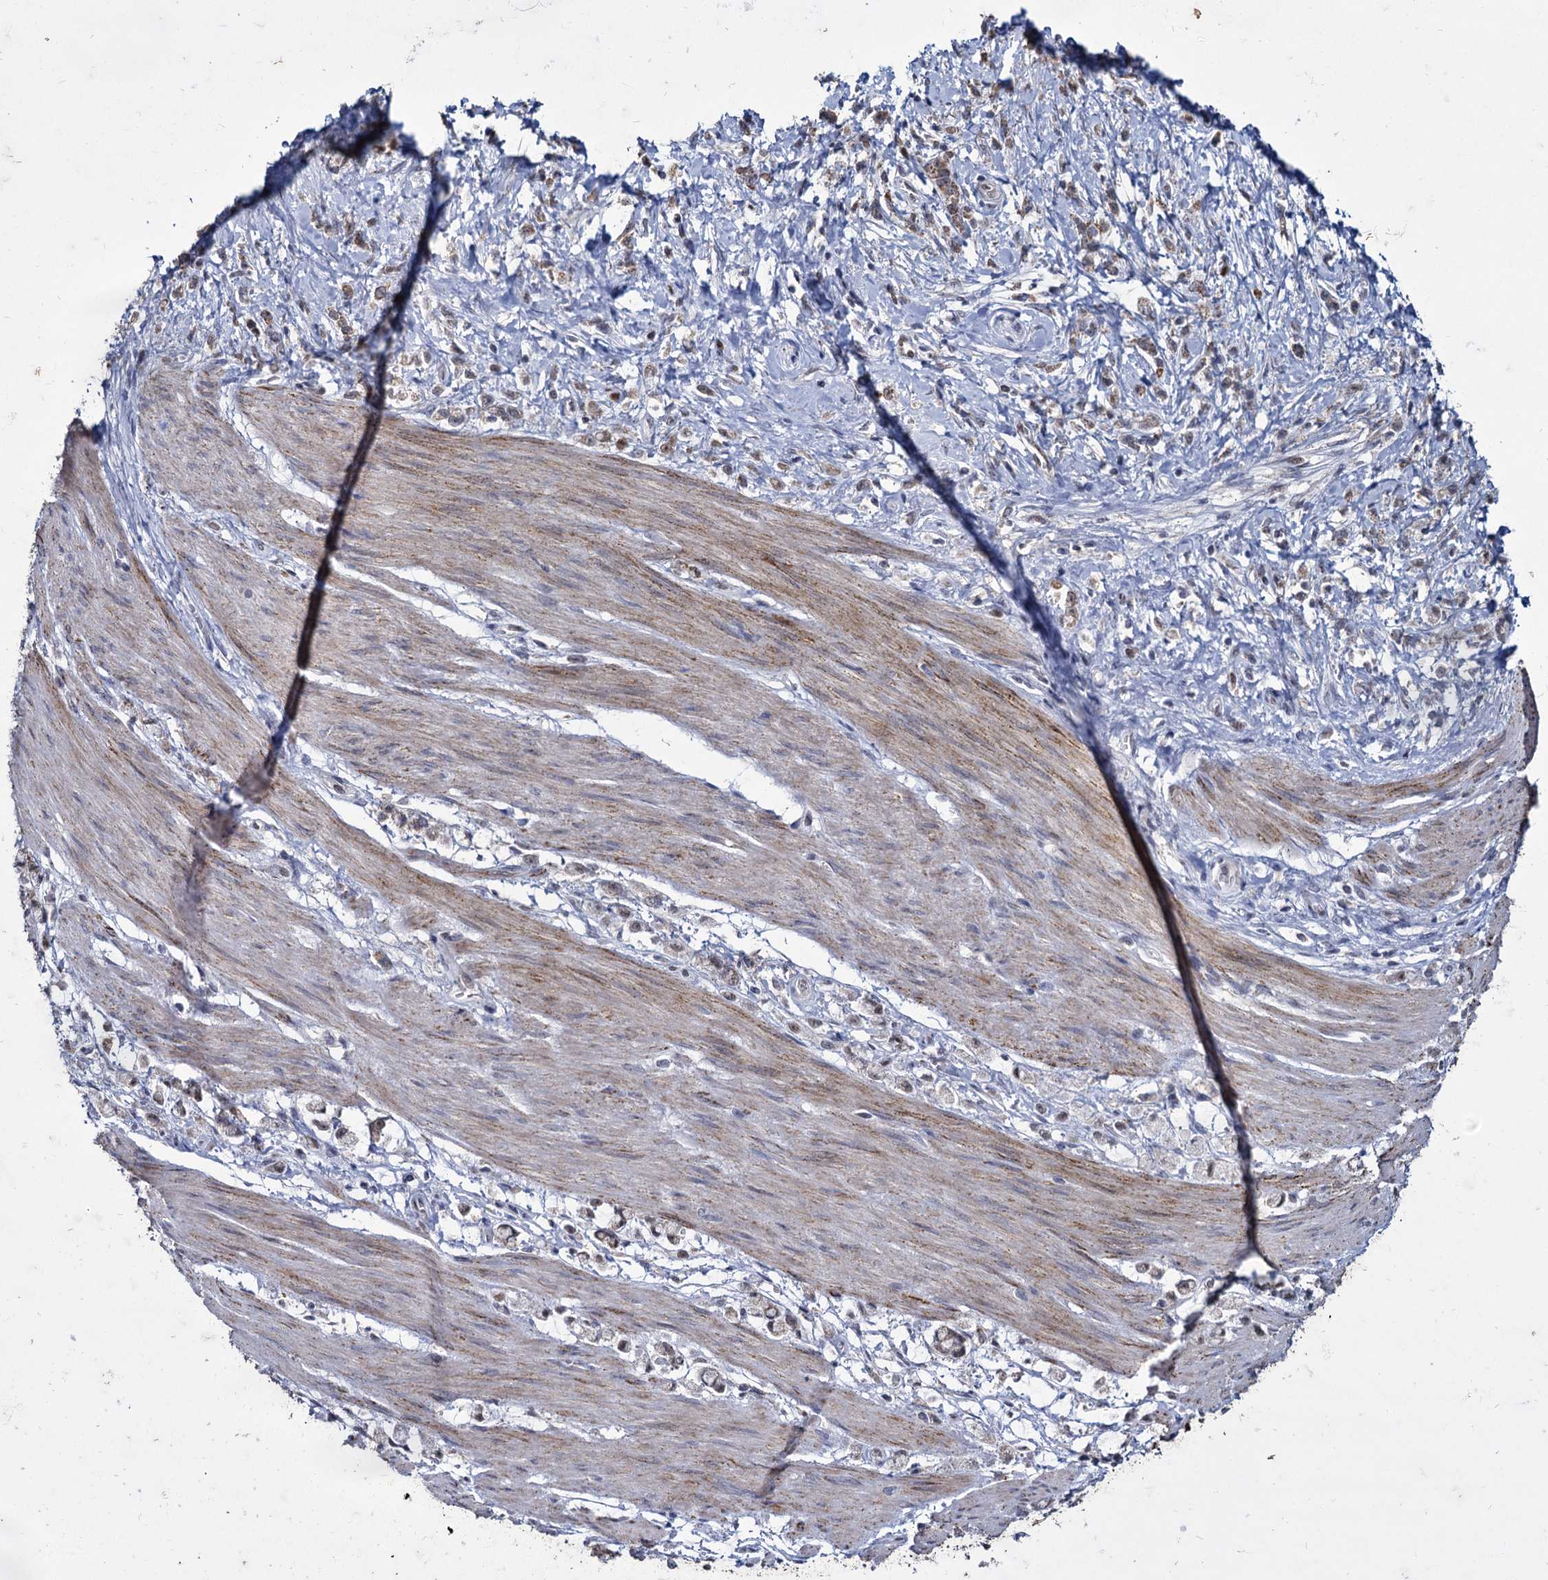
{"staining": {"intensity": "weak", "quantity": ">75%", "location": "cytoplasmic/membranous"}, "tissue": "stomach cancer", "cell_type": "Tumor cells", "image_type": "cancer", "snomed": [{"axis": "morphology", "description": "Adenocarcinoma, NOS"}, {"axis": "topography", "description": "Stomach"}], "caption": "Immunohistochemistry (IHC) of human adenocarcinoma (stomach) demonstrates low levels of weak cytoplasmic/membranous expression in about >75% of tumor cells.", "gene": "RPUSD4", "patient": {"sex": "female", "age": 60}}